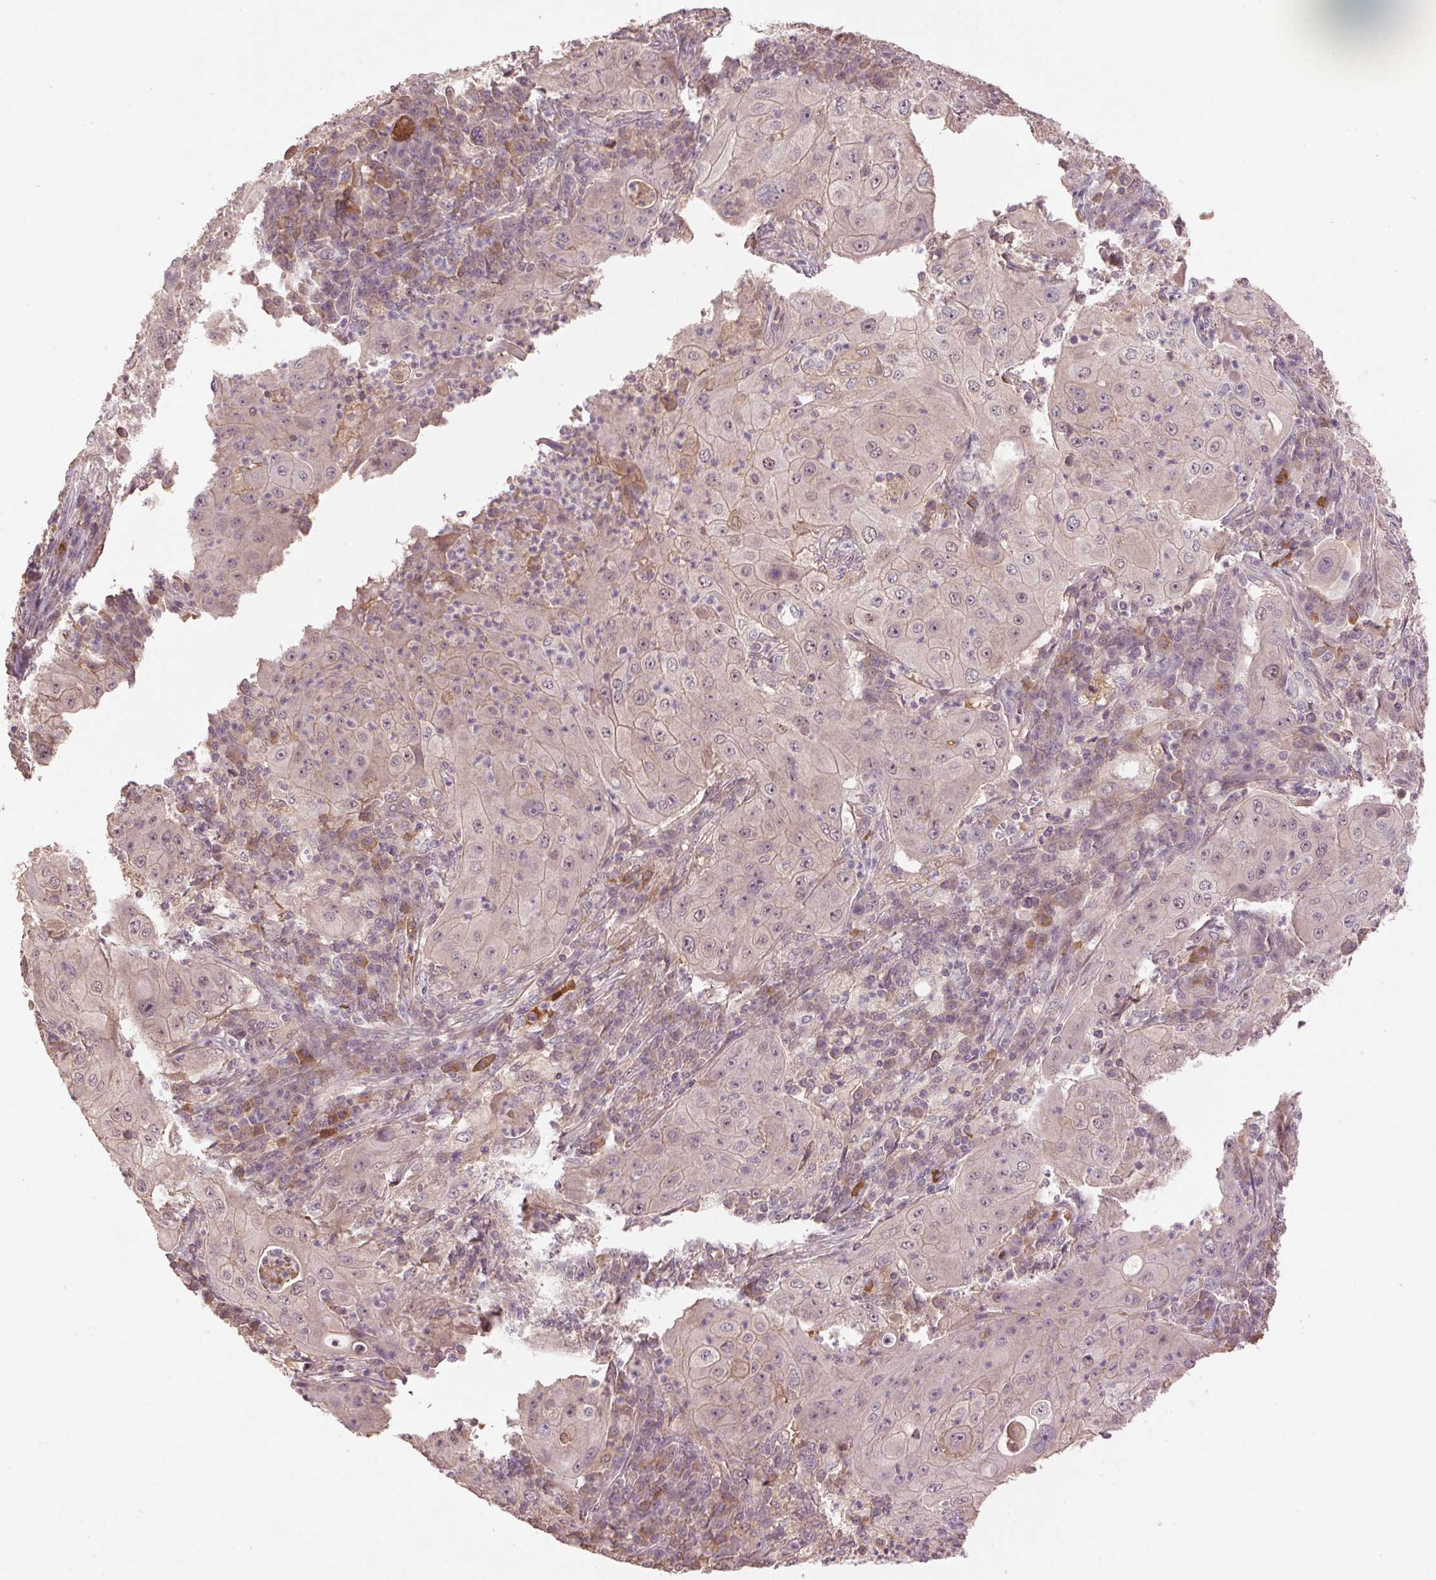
{"staining": {"intensity": "negative", "quantity": "none", "location": "none"}, "tissue": "lung cancer", "cell_type": "Tumor cells", "image_type": "cancer", "snomed": [{"axis": "morphology", "description": "Squamous cell carcinoma, NOS"}, {"axis": "topography", "description": "Lung"}], "caption": "Immunohistochemical staining of human lung squamous cell carcinoma displays no significant expression in tumor cells. (DAB (3,3'-diaminobenzidine) IHC visualized using brightfield microscopy, high magnification).", "gene": "SMLR1", "patient": {"sex": "female", "age": 59}}